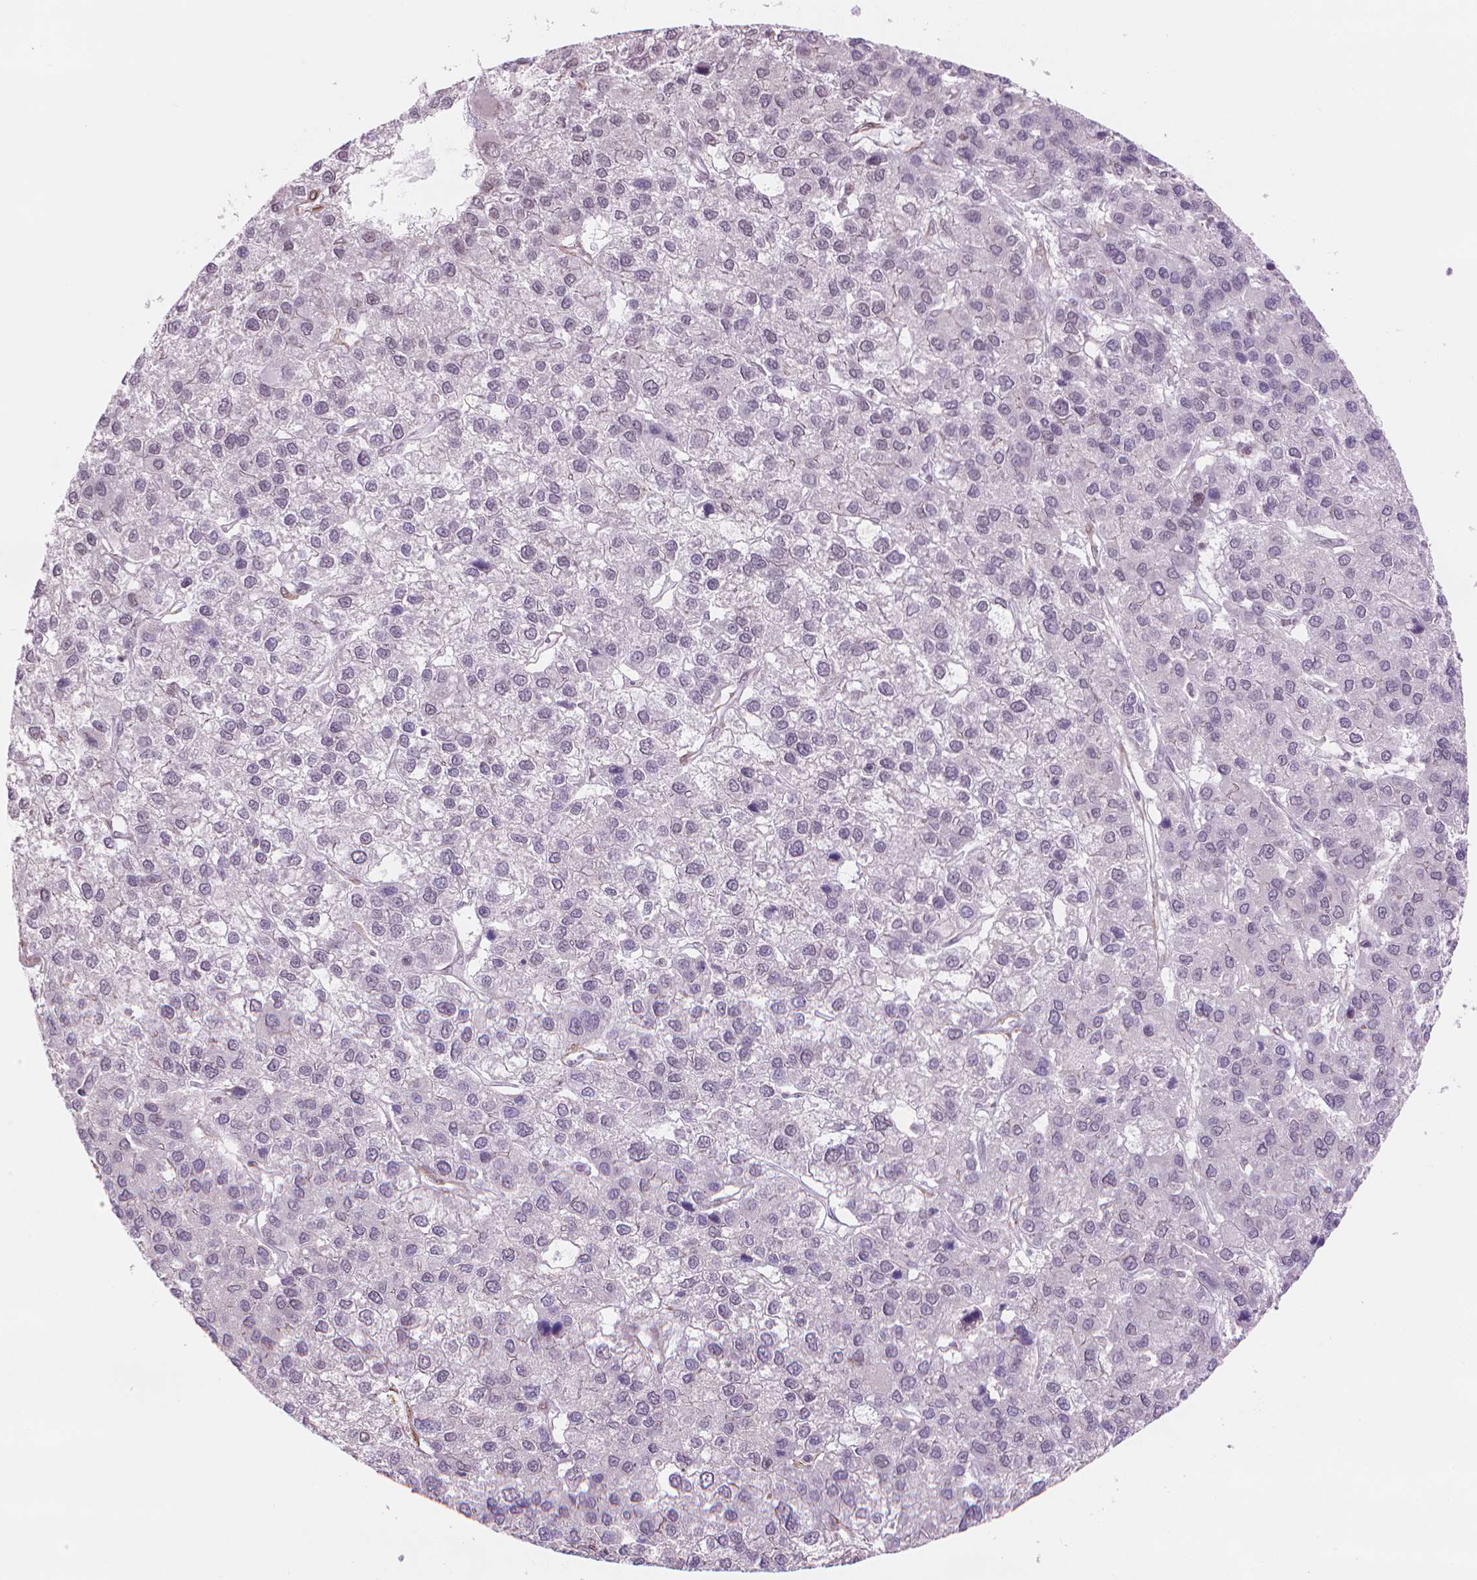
{"staining": {"intensity": "weak", "quantity": "25%-75%", "location": "nuclear"}, "tissue": "liver cancer", "cell_type": "Tumor cells", "image_type": "cancer", "snomed": [{"axis": "morphology", "description": "Carcinoma, Hepatocellular, NOS"}, {"axis": "topography", "description": "Liver"}], "caption": "Liver cancer stained with a protein marker demonstrates weak staining in tumor cells.", "gene": "HOXD4", "patient": {"sex": "female", "age": 41}}